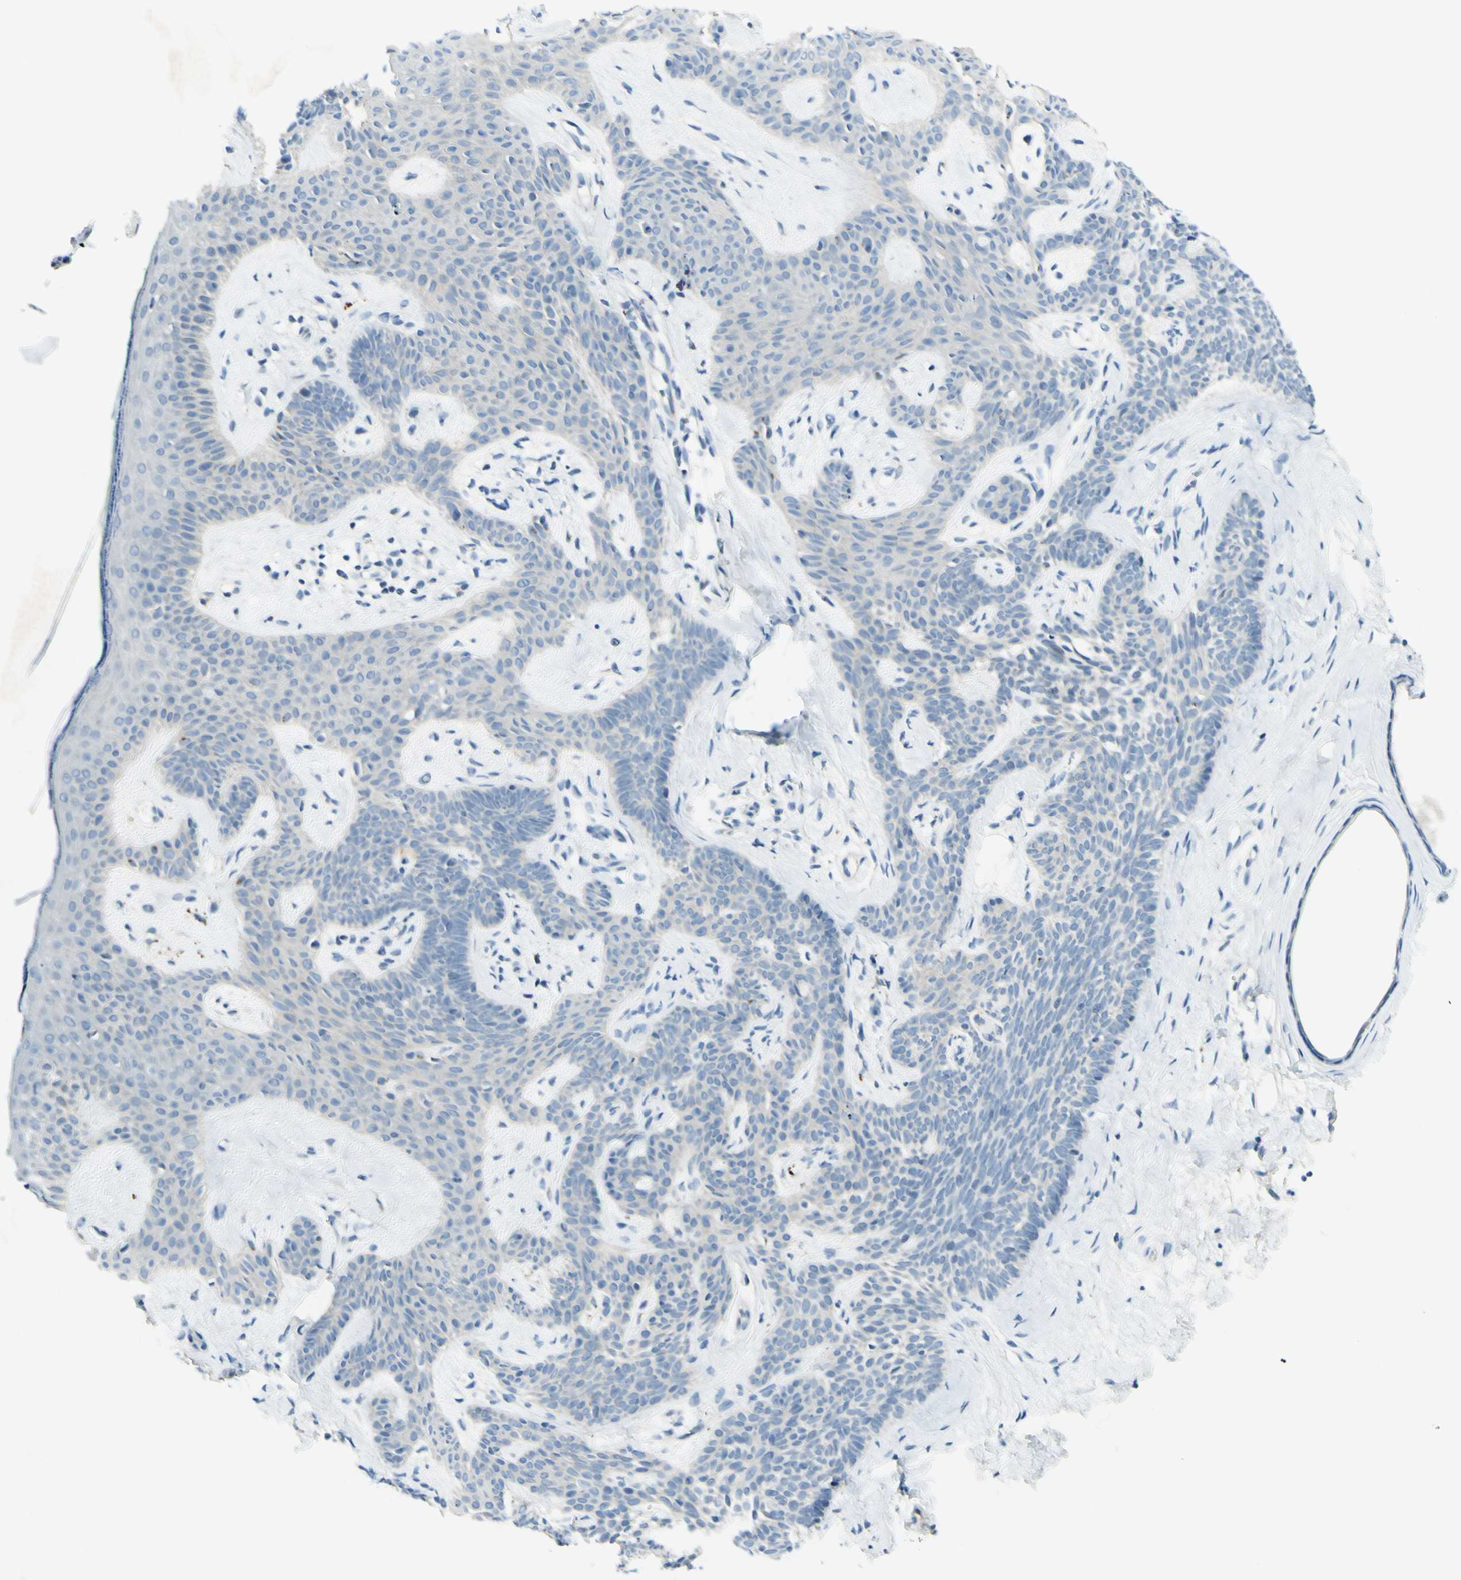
{"staining": {"intensity": "negative", "quantity": "none", "location": "none"}, "tissue": "skin cancer", "cell_type": "Tumor cells", "image_type": "cancer", "snomed": [{"axis": "morphology", "description": "Developmental malformation"}, {"axis": "morphology", "description": "Basal cell carcinoma"}, {"axis": "topography", "description": "Skin"}], "caption": "The image shows no staining of tumor cells in skin cancer (basal cell carcinoma).", "gene": "B4GALT1", "patient": {"sex": "female", "age": 62}}